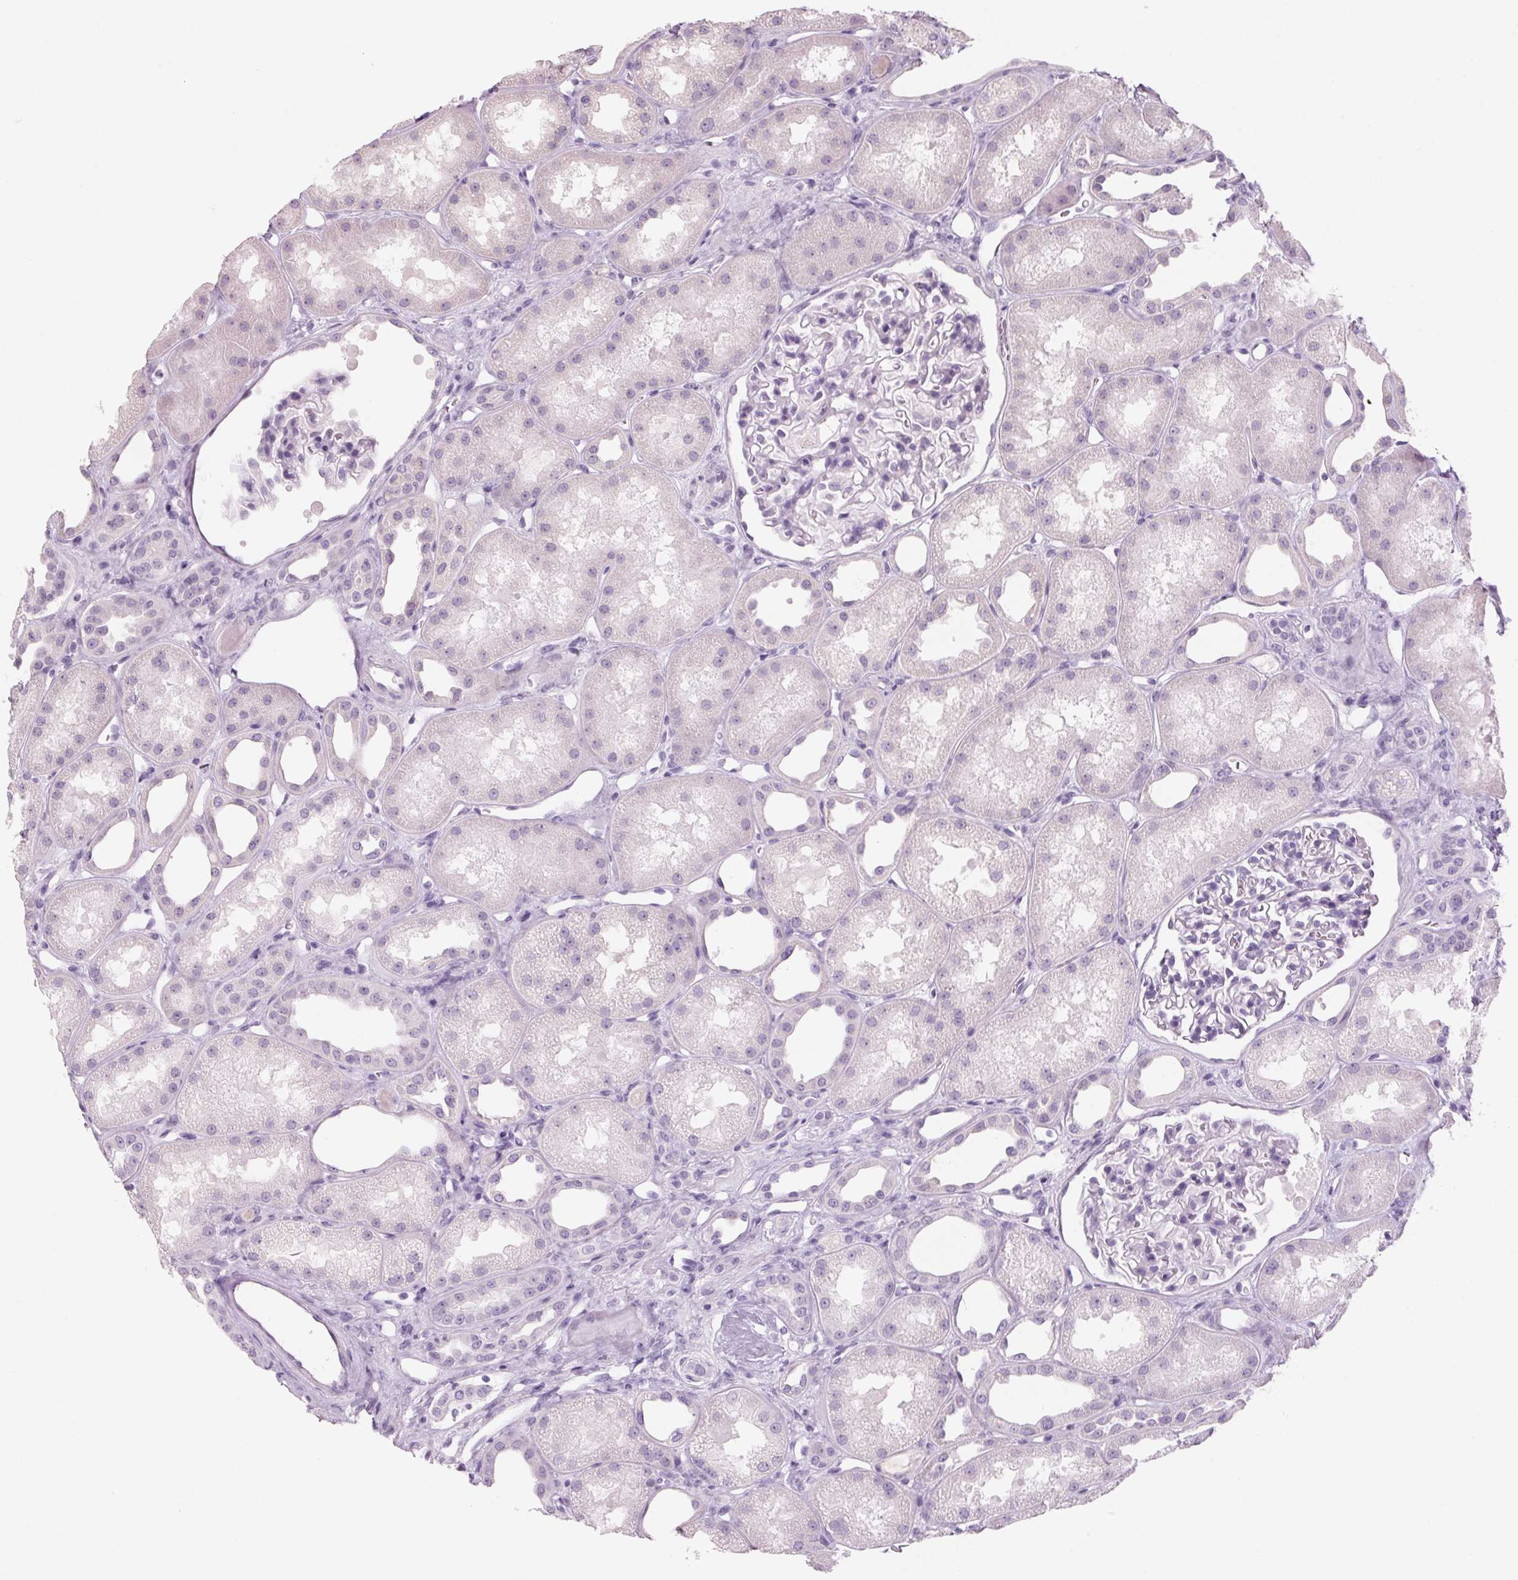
{"staining": {"intensity": "negative", "quantity": "none", "location": "none"}, "tissue": "kidney", "cell_type": "Cells in glomeruli", "image_type": "normal", "snomed": [{"axis": "morphology", "description": "Normal tissue, NOS"}, {"axis": "topography", "description": "Kidney"}], "caption": "A micrograph of kidney stained for a protein displays no brown staining in cells in glomeruli.", "gene": "ADAM20", "patient": {"sex": "male", "age": 61}}